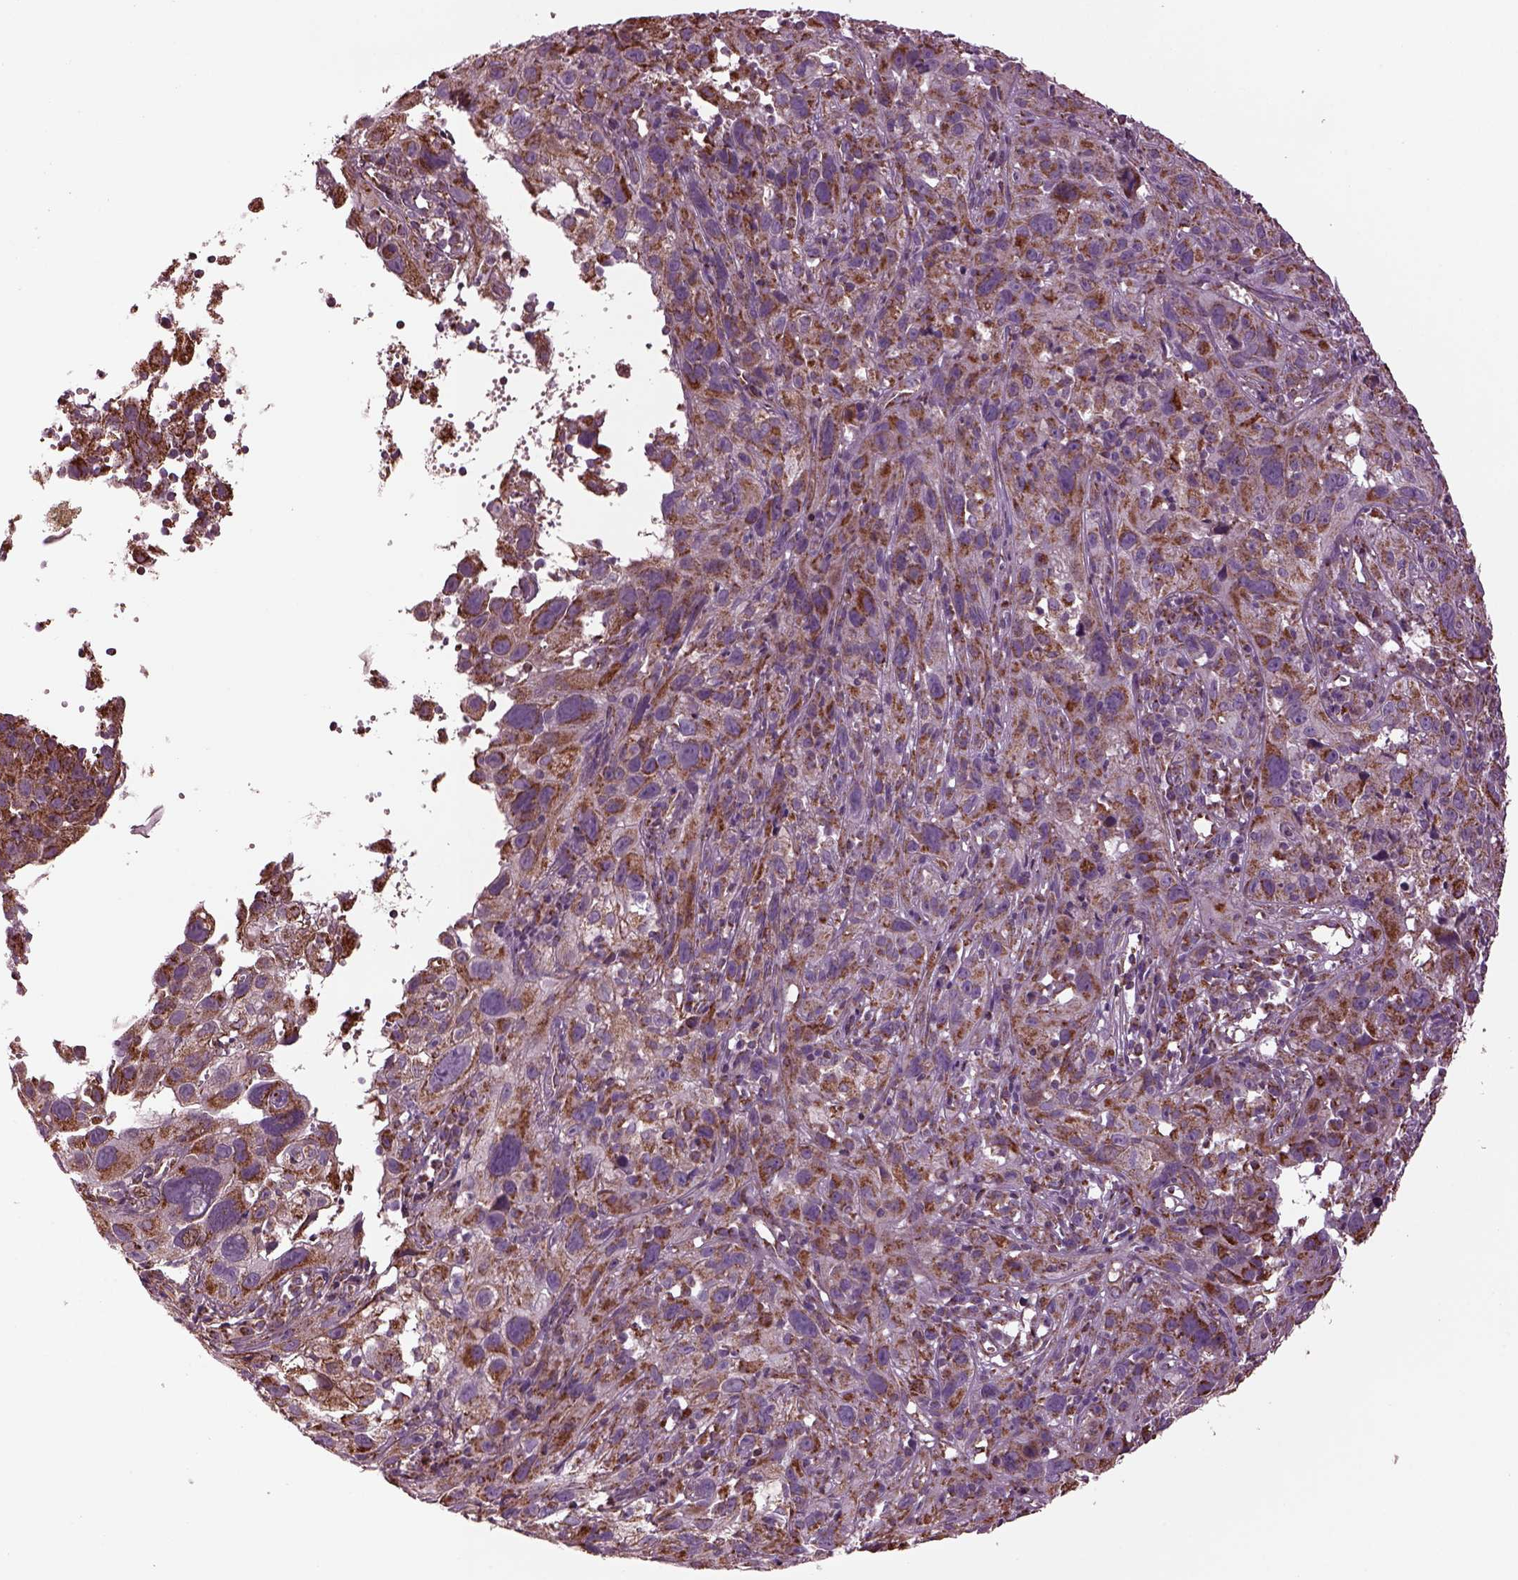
{"staining": {"intensity": "moderate", "quantity": "25%-75%", "location": "cytoplasmic/membranous"}, "tissue": "cervical cancer", "cell_type": "Tumor cells", "image_type": "cancer", "snomed": [{"axis": "morphology", "description": "Squamous cell carcinoma, NOS"}, {"axis": "topography", "description": "Cervix"}], "caption": "Cervical cancer stained for a protein (brown) shows moderate cytoplasmic/membranous positive staining in approximately 25%-75% of tumor cells.", "gene": "TMEM254", "patient": {"sex": "female", "age": 37}}